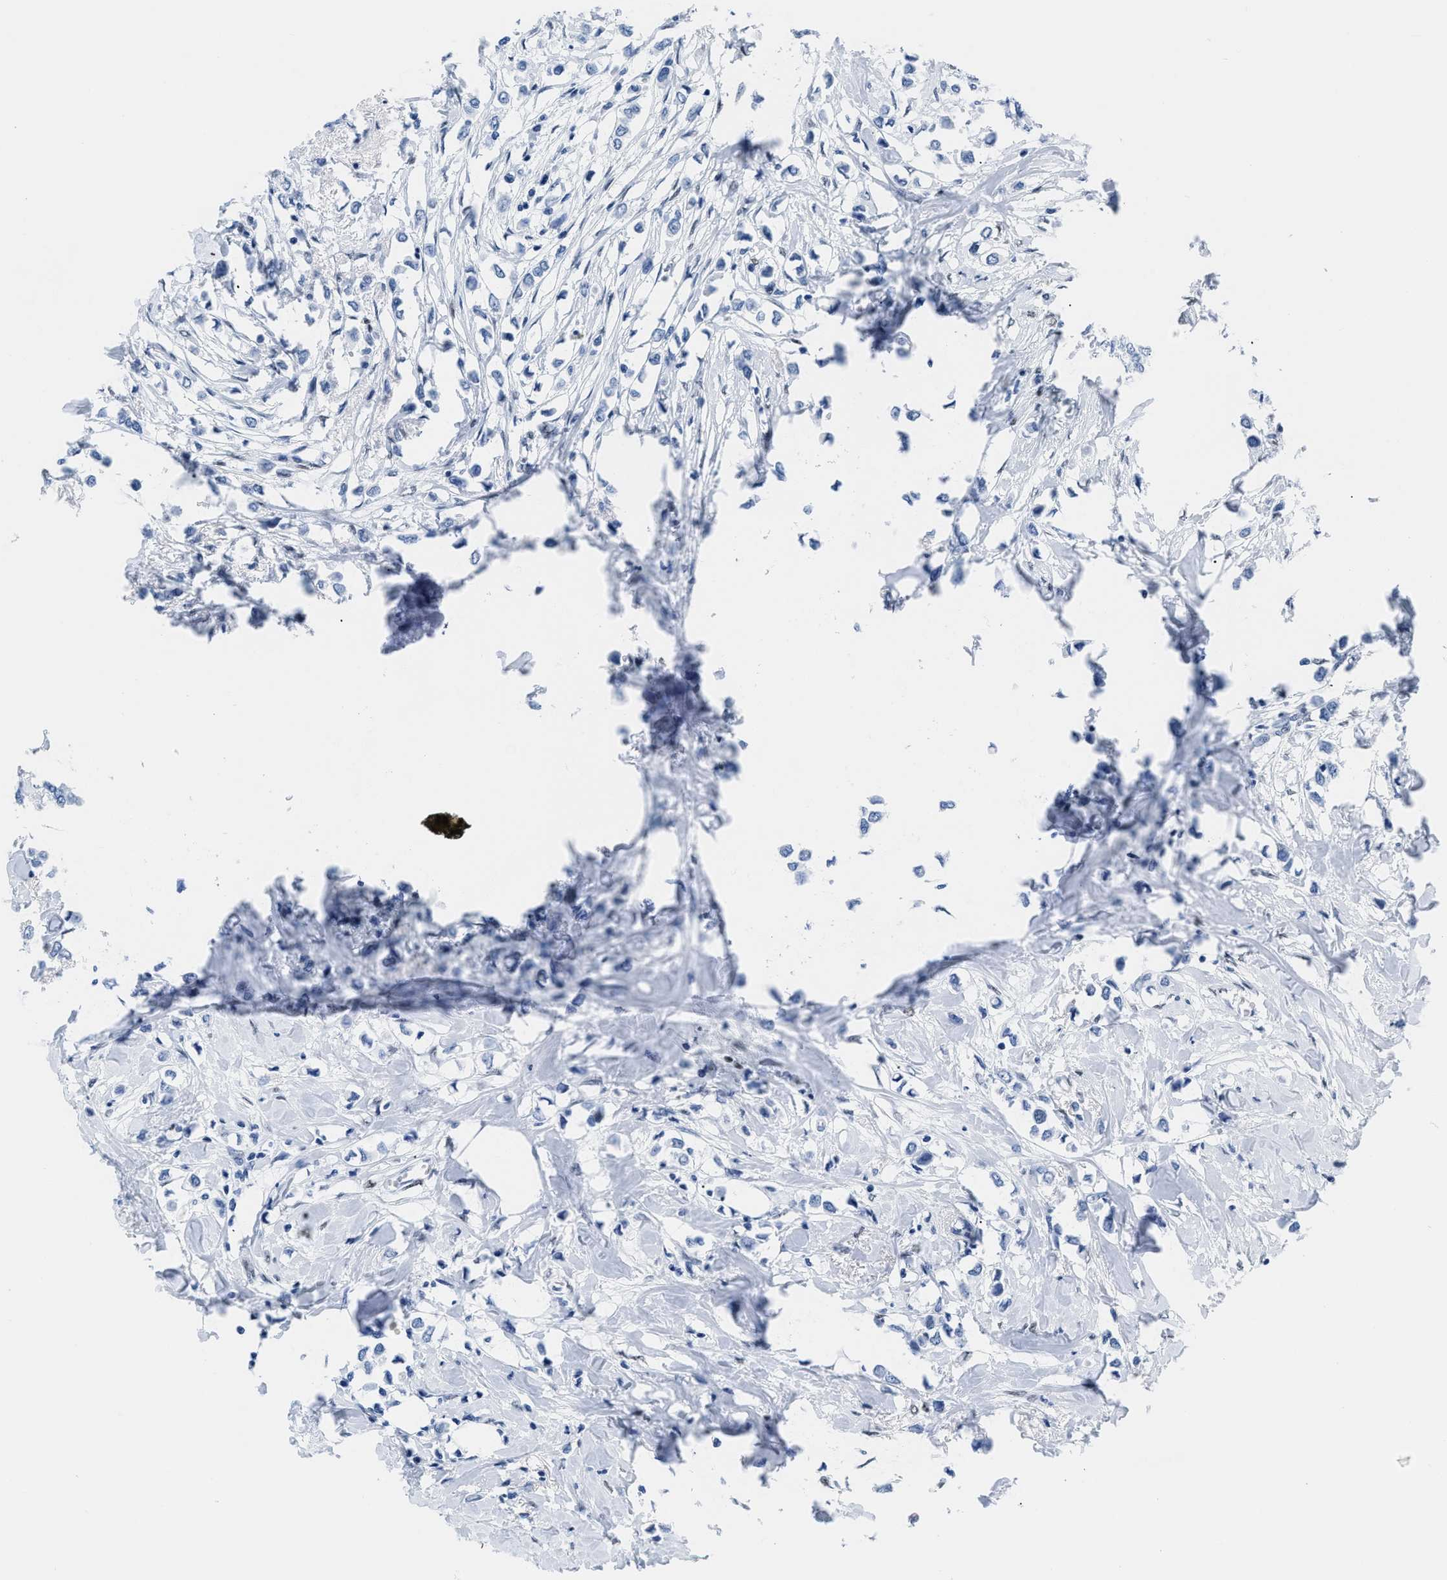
{"staining": {"intensity": "negative", "quantity": "none", "location": "none"}, "tissue": "breast cancer", "cell_type": "Tumor cells", "image_type": "cancer", "snomed": [{"axis": "morphology", "description": "Lobular carcinoma"}, {"axis": "topography", "description": "Breast"}], "caption": "This is a micrograph of immunohistochemistry (IHC) staining of lobular carcinoma (breast), which shows no expression in tumor cells. The staining was performed using DAB to visualize the protein expression in brown, while the nuclei were stained in blue with hematoxylin (Magnification: 20x).", "gene": "CTBP1", "patient": {"sex": "female", "age": 51}}